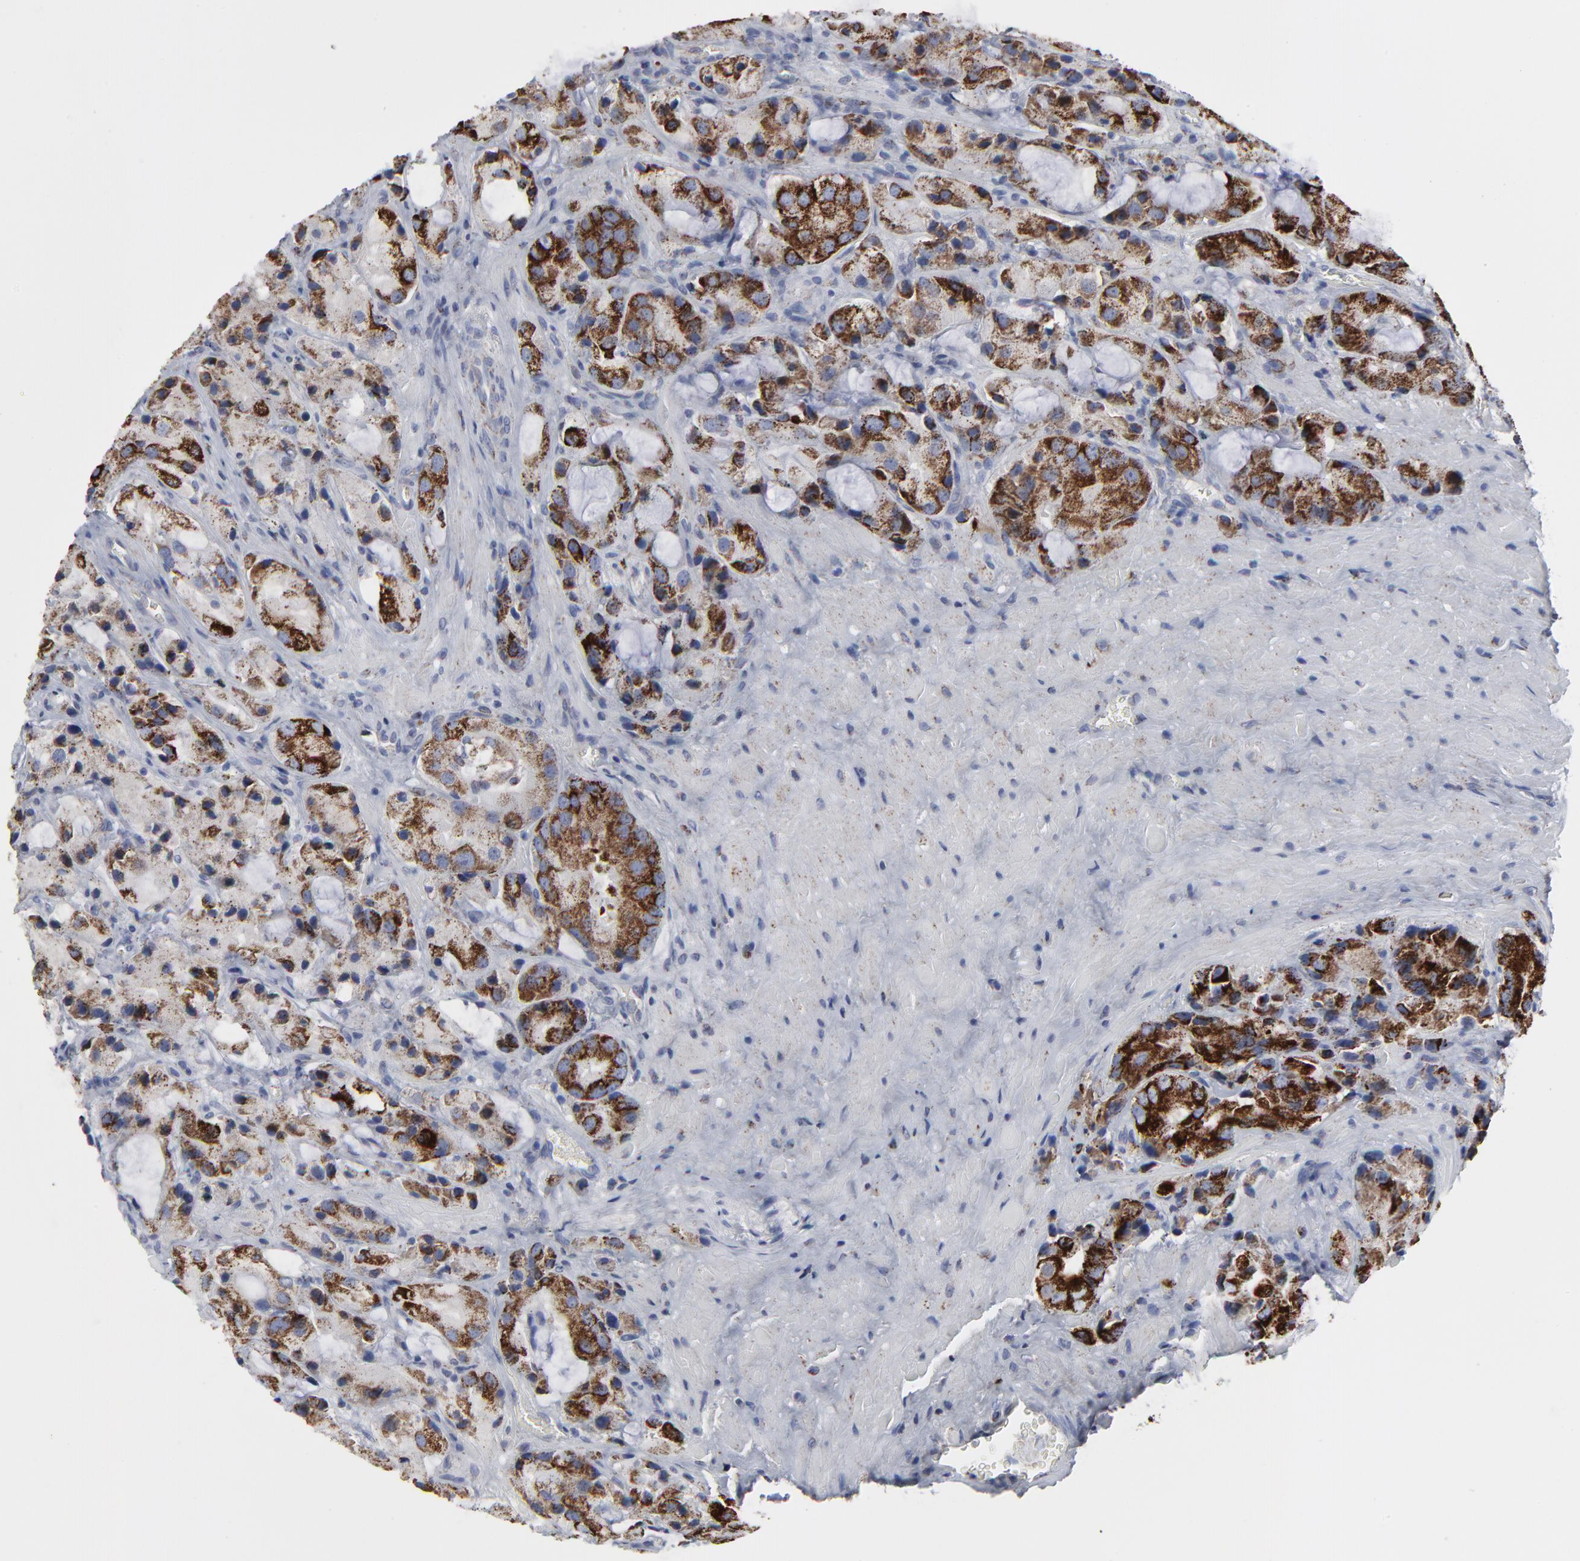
{"staining": {"intensity": "strong", "quantity": ">75%", "location": "cytoplasmic/membranous"}, "tissue": "prostate cancer", "cell_type": "Tumor cells", "image_type": "cancer", "snomed": [{"axis": "morphology", "description": "Adenocarcinoma, High grade"}, {"axis": "topography", "description": "Prostate"}], "caption": "IHC (DAB) staining of prostate cancer (adenocarcinoma (high-grade)) shows strong cytoplasmic/membranous protein positivity in about >75% of tumor cells.", "gene": "TXNRD2", "patient": {"sex": "male", "age": 70}}